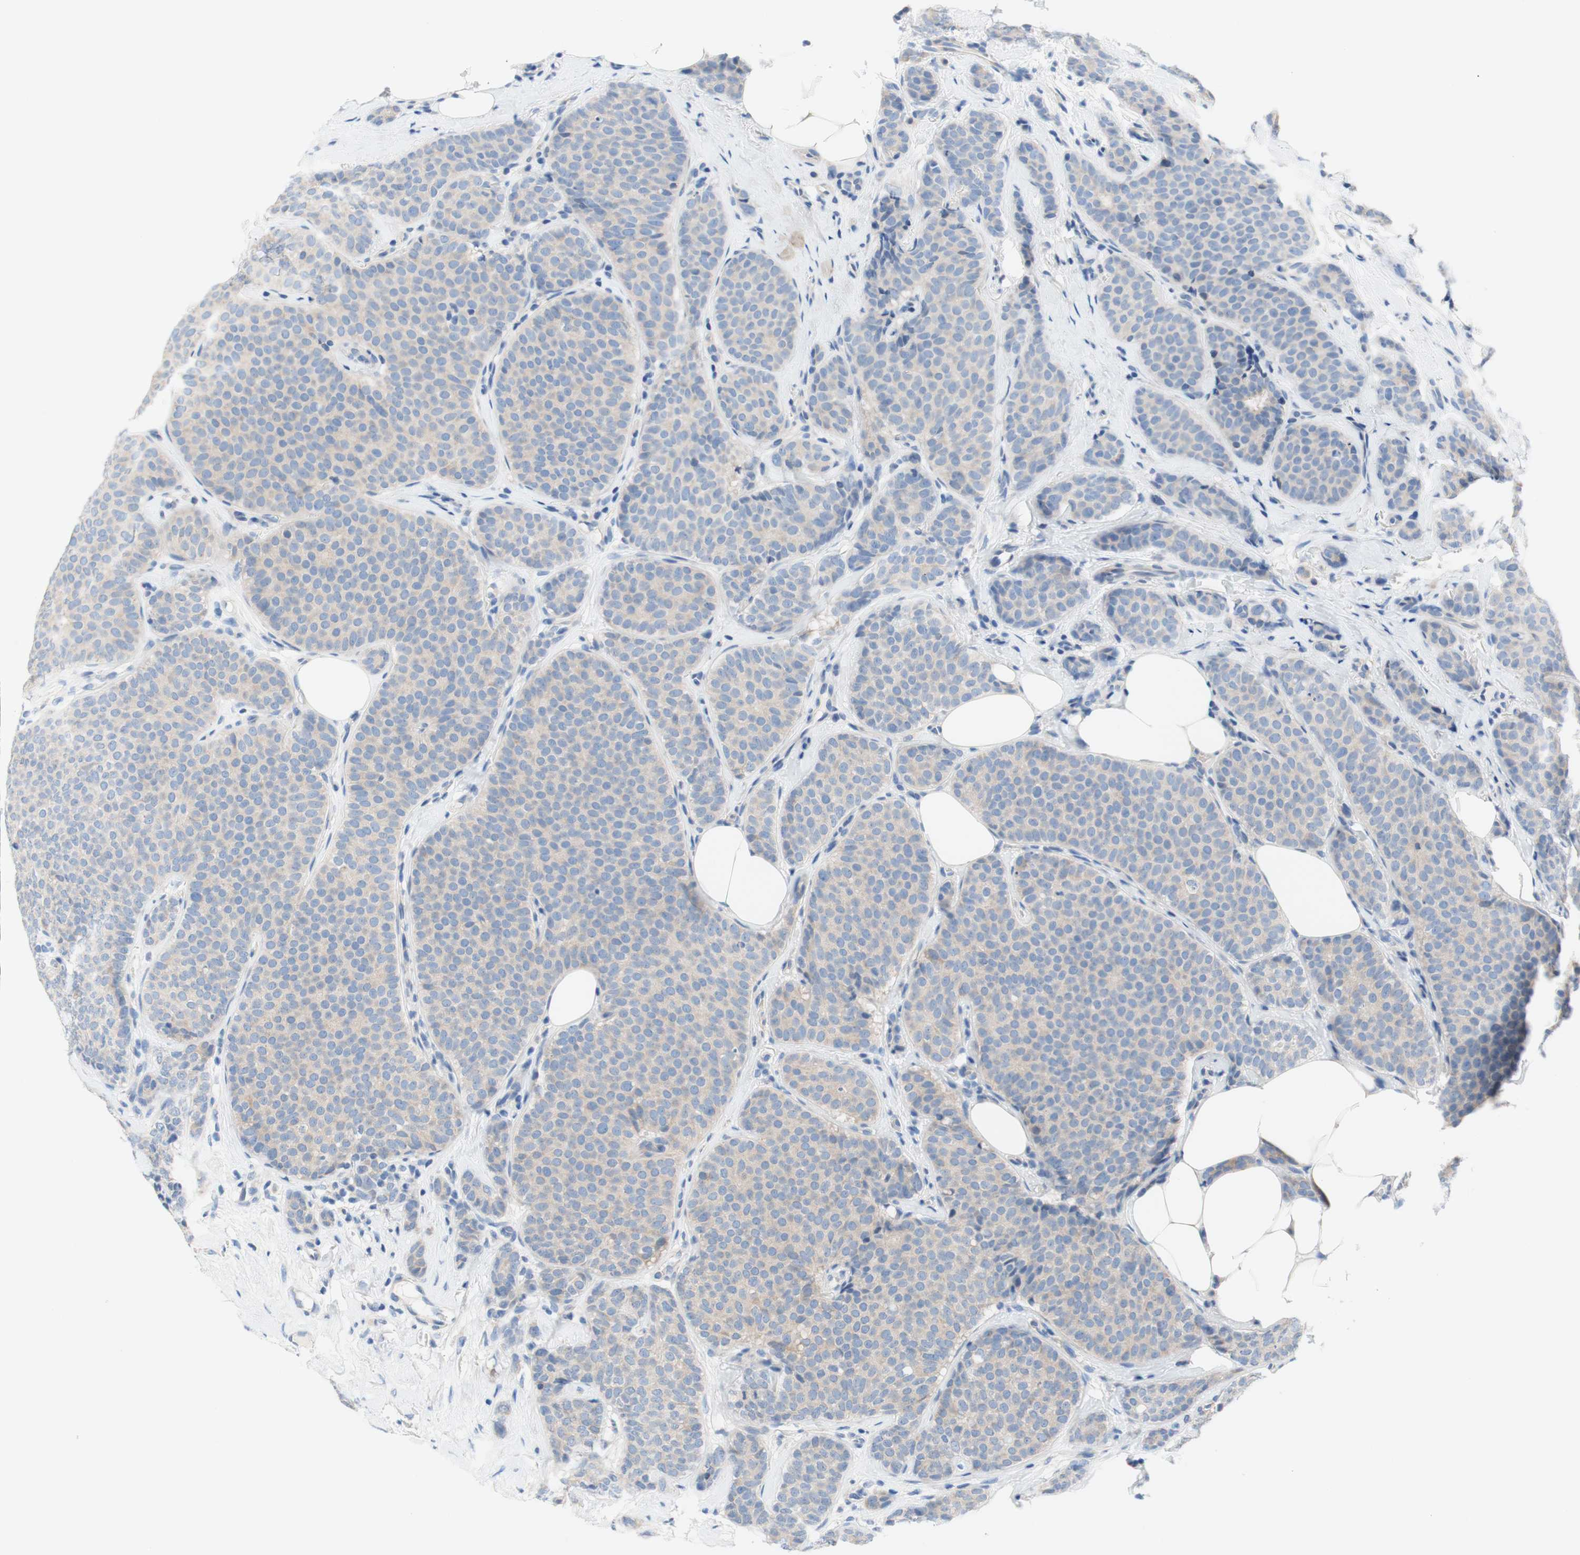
{"staining": {"intensity": "weak", "quantity": ">75%", "location": "cytoplasmic/membranous"}, "tissue": "breast cancer", "cell_type": "Tumor cells", "image_type": "cancer", "snomed": [{"axis": "morphology", "description": "Lobular carcinoma"}, {"axis": "topography", "description": "Skin"}, {"axis": "topography", "description": "Breast"}], "caption": "Immunohistochemistry image of human lobular carcinoma (breast) stained for a protein (brown), which displays low levels of weak cytoplasmic/membranous expression in approximately >75% of tumor cells.", "gene": "F3", "patient": {"sex": "female", "age": 46}}